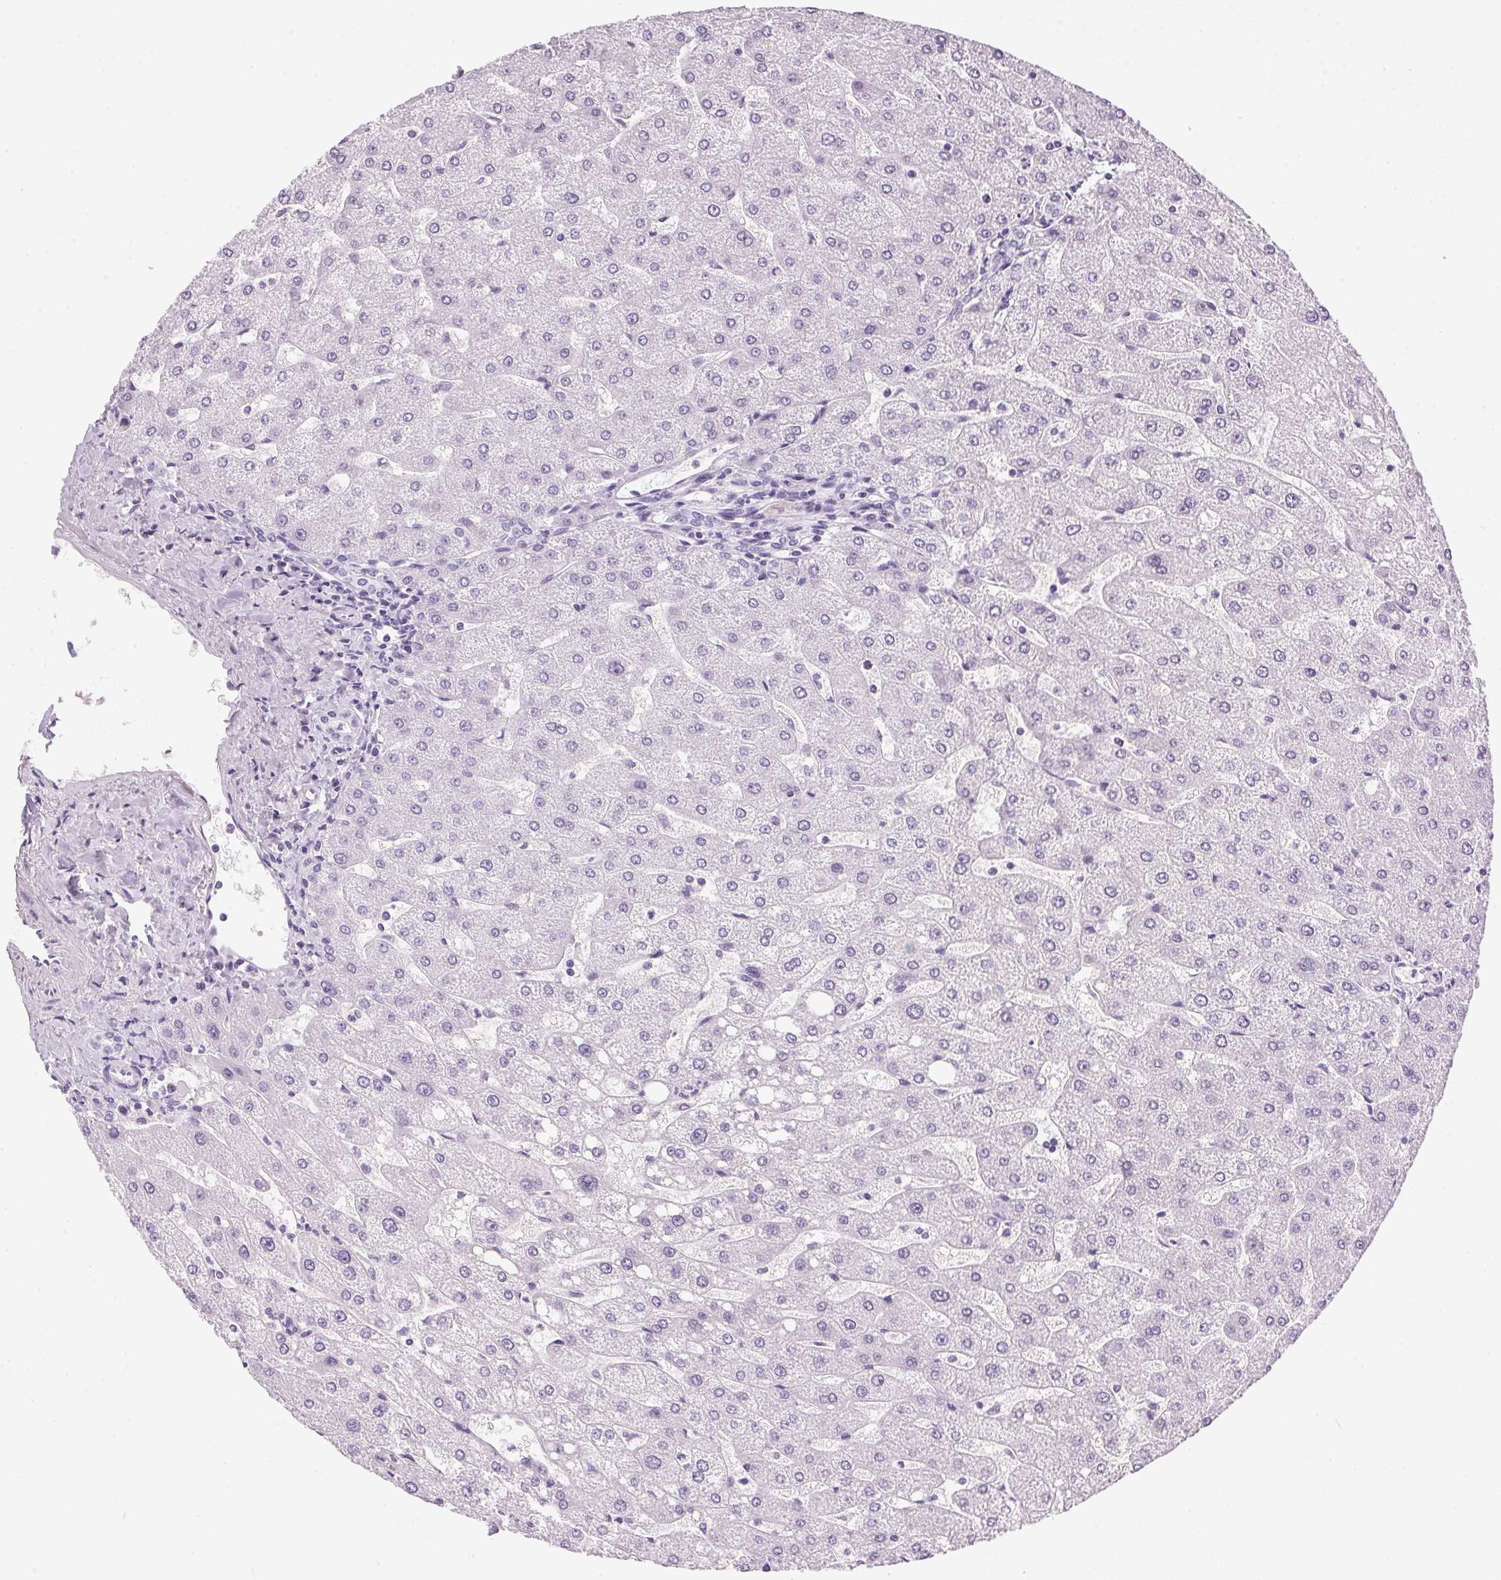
{"staining": {"intensity": "negative", "quantity": "none", "location": "none"}, "tissue": "liver", "cell_type": "Cholangiocytes", "image_type": "normal", "snomed": [{"axis": "morphology", "description": "Normal tissue, NOS"}, {"axis": "topography", "description": "Liver"}], "caption": "High power microscopy photomicrograph of an IHC micrograph of benign liver, revealing no significant staining in cholangiocytes.", "gene": "SP7", "patient": {"sex": "male", "age": 67}}